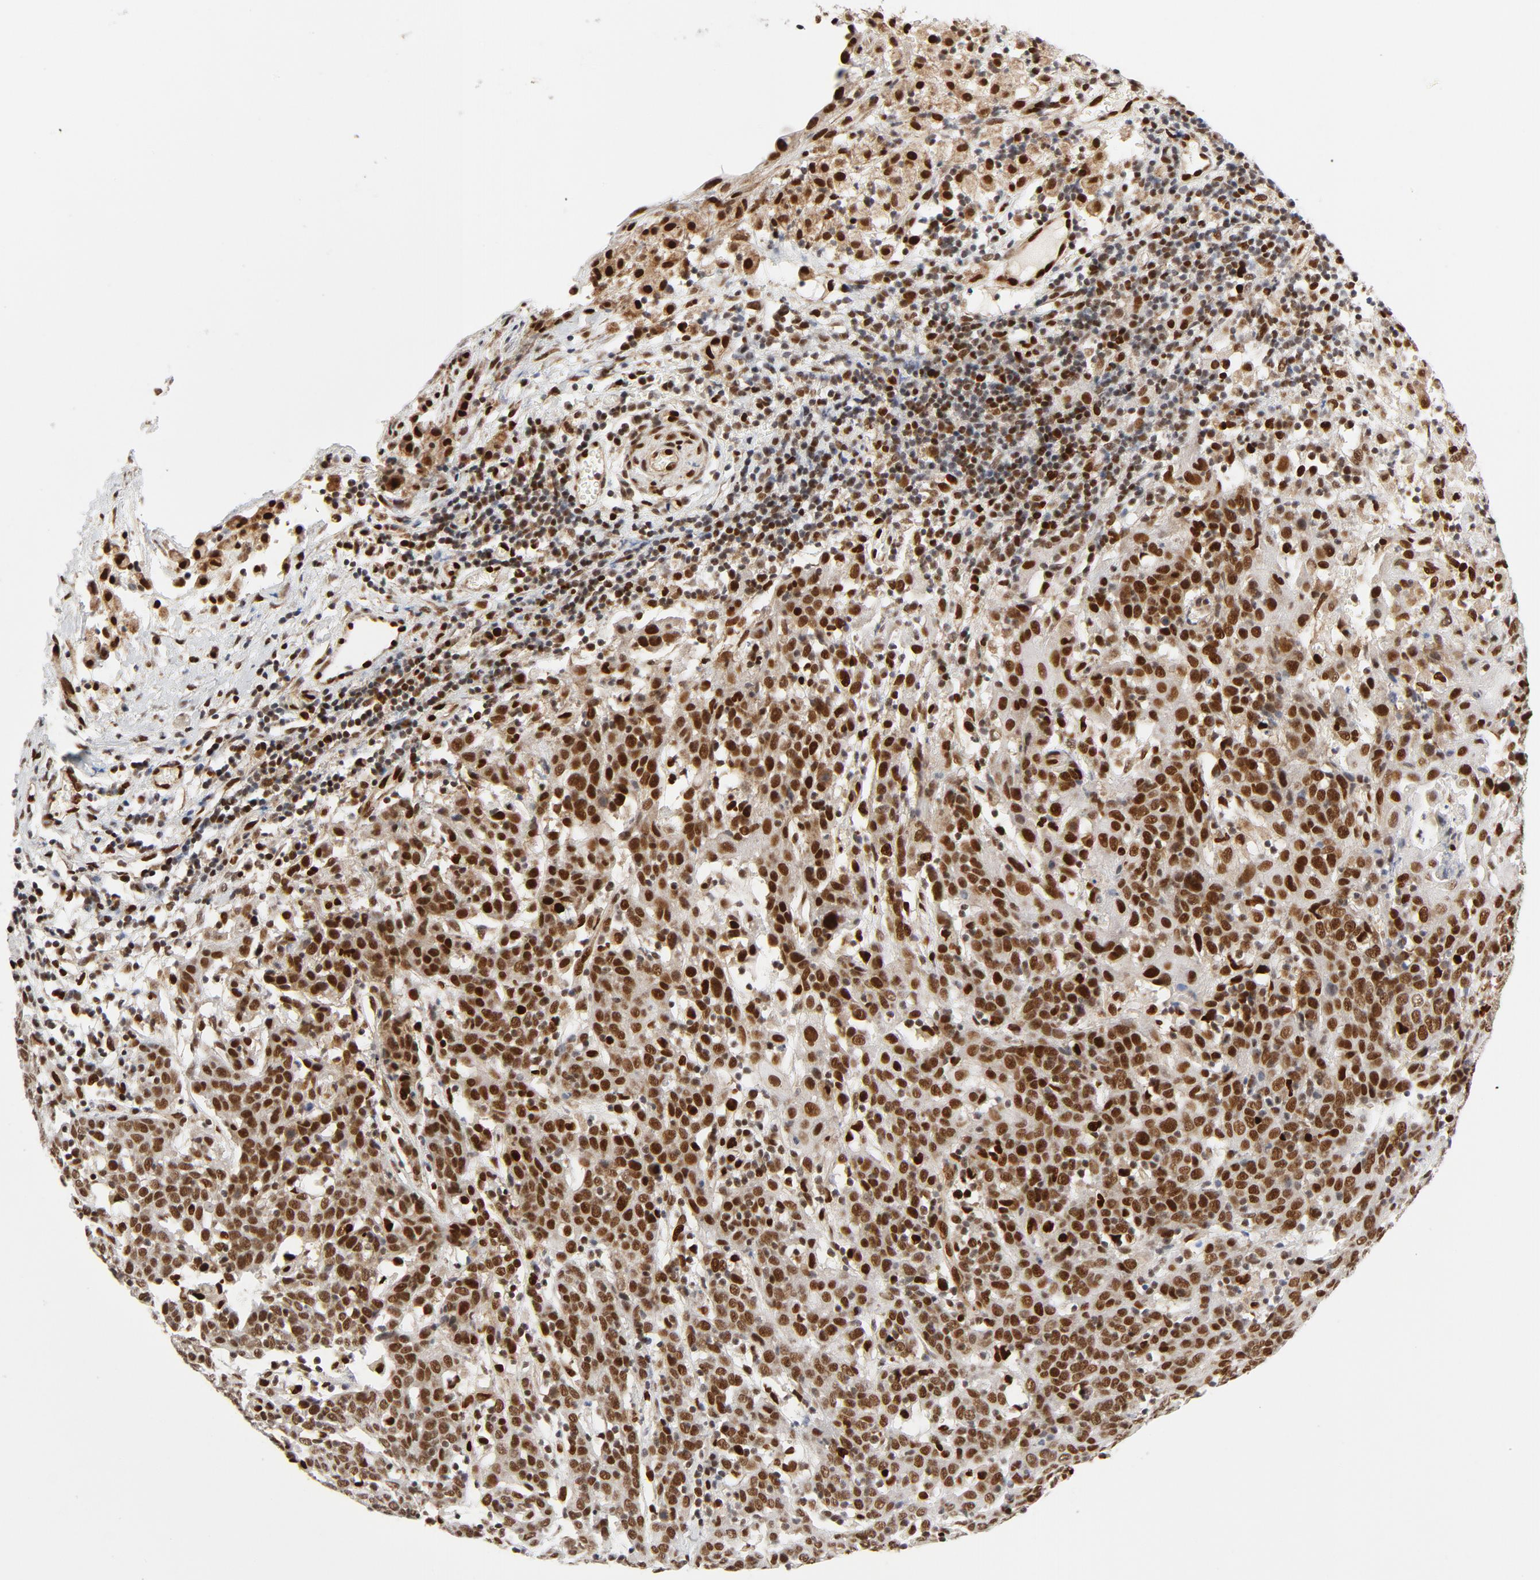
{"staining": {"intensity": "moderate", "quantity": ">75%", "location": "nuclear"}, "tissue": "cervical cancer", "cell_type": "Tumor cells", "image_type": "cancer", "snomed": [{"axis": "morphology", "description": "Normal tissue, NOS"}, {"axis": "morphology", "description": "Squamous cell carcinoma, NOS"}, {"axis": "topography", "description": "Cervix"}], "caption": "Human cervical cancer (squamous cell carcinoma) stained with a brown dye demonstrates moderate nuclear positive staining in about >75% of tumor cells.", "gene": "MEF2A", "patient": {"sex": "female", "age": 67}}